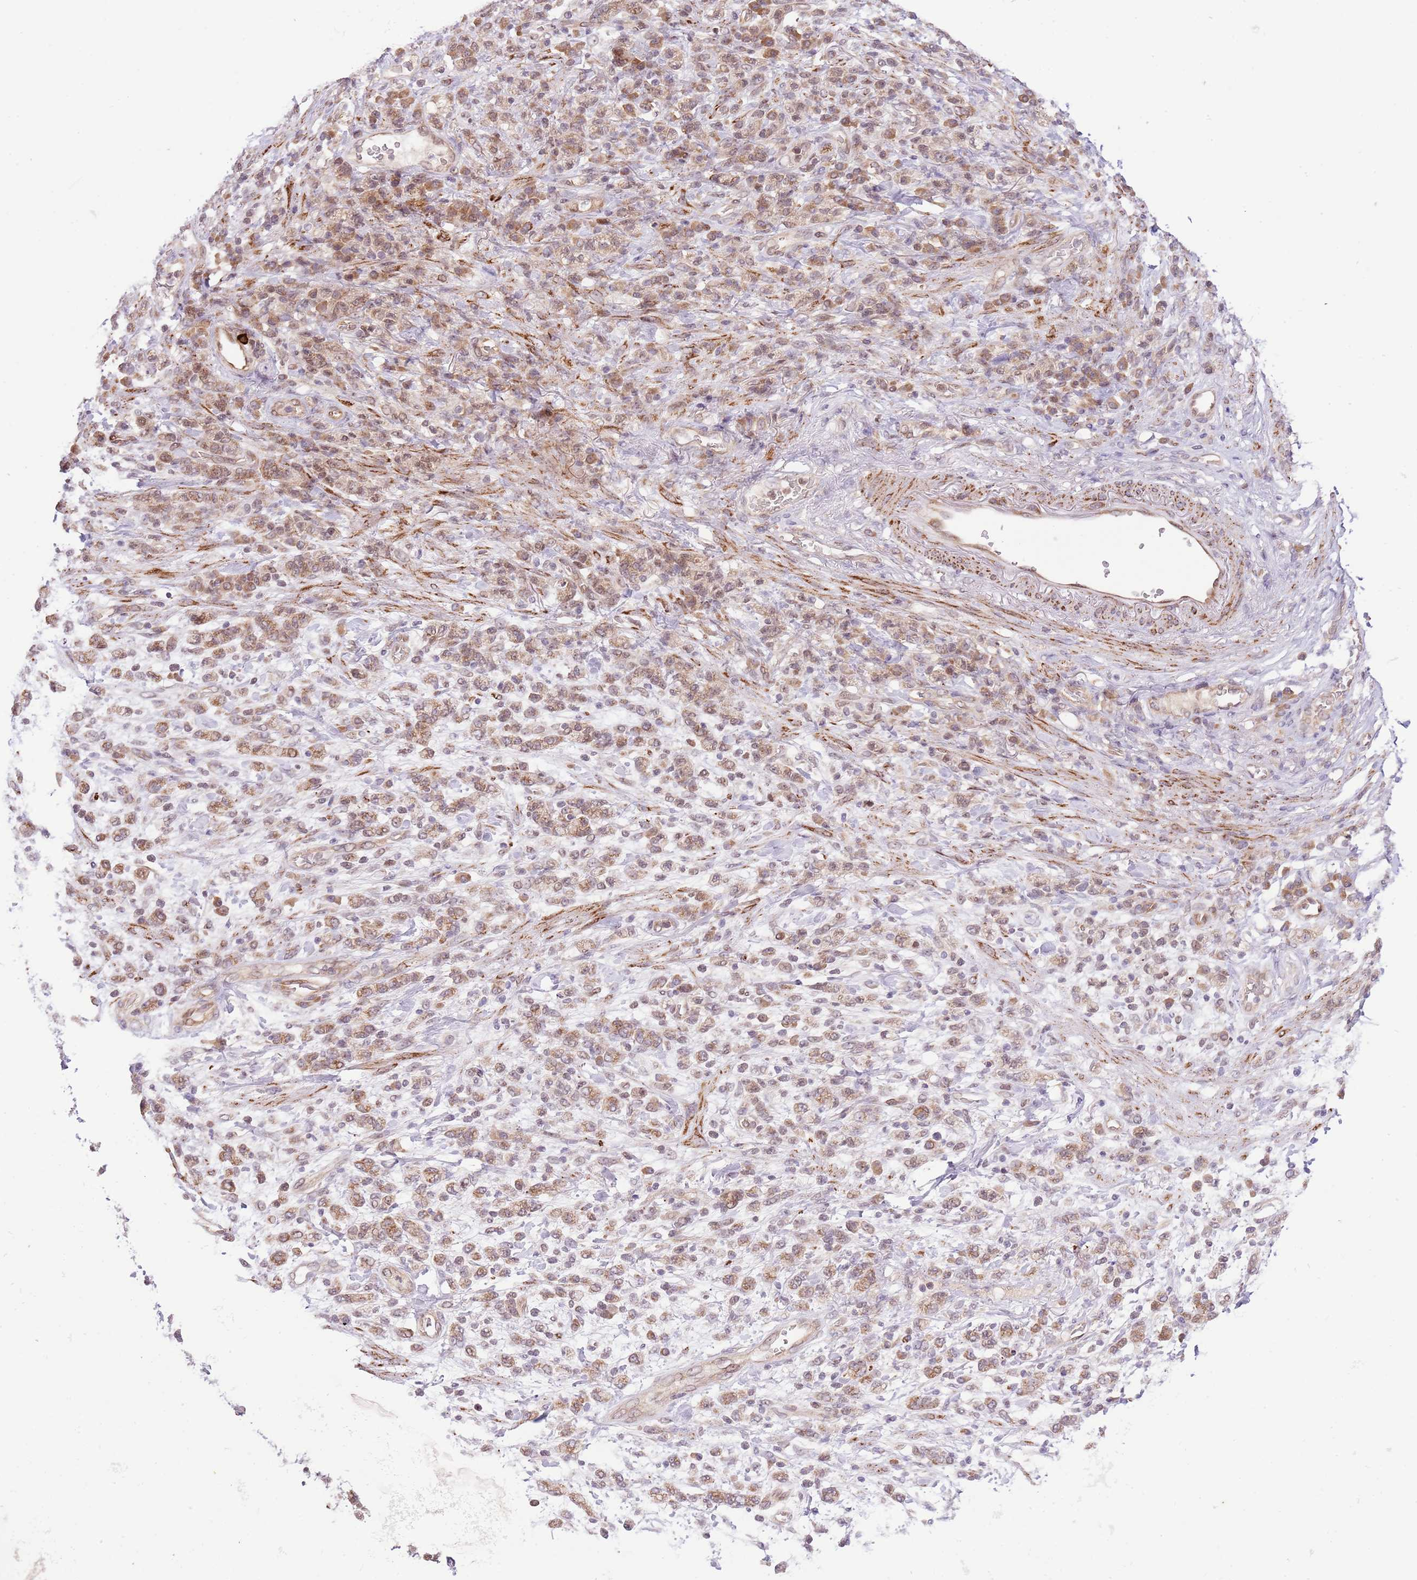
{"staining": {"intensity": "moderate", "quantity": ">75%", "location": "cytoplasmic/membranous"}, "tissue": "stomach cancer", "cell_type": "Tumor cells", "image_type": "cancer", "snomed": [{"axis": "morphology", "description": "Adenocarcinoma, NOS"}, {"axis": "topography", "description": "Stomach"}], "caption": "Moderate cytoplasmic/membranous protein positivity is identified in approximately >75% of tumor cells in stomach cancer (adenocarcinoma). (Brightfield microscopy of DAB IHC at high magnification).", "gene": "CHD1", "patient": {"sex": "male", "age": 77}}